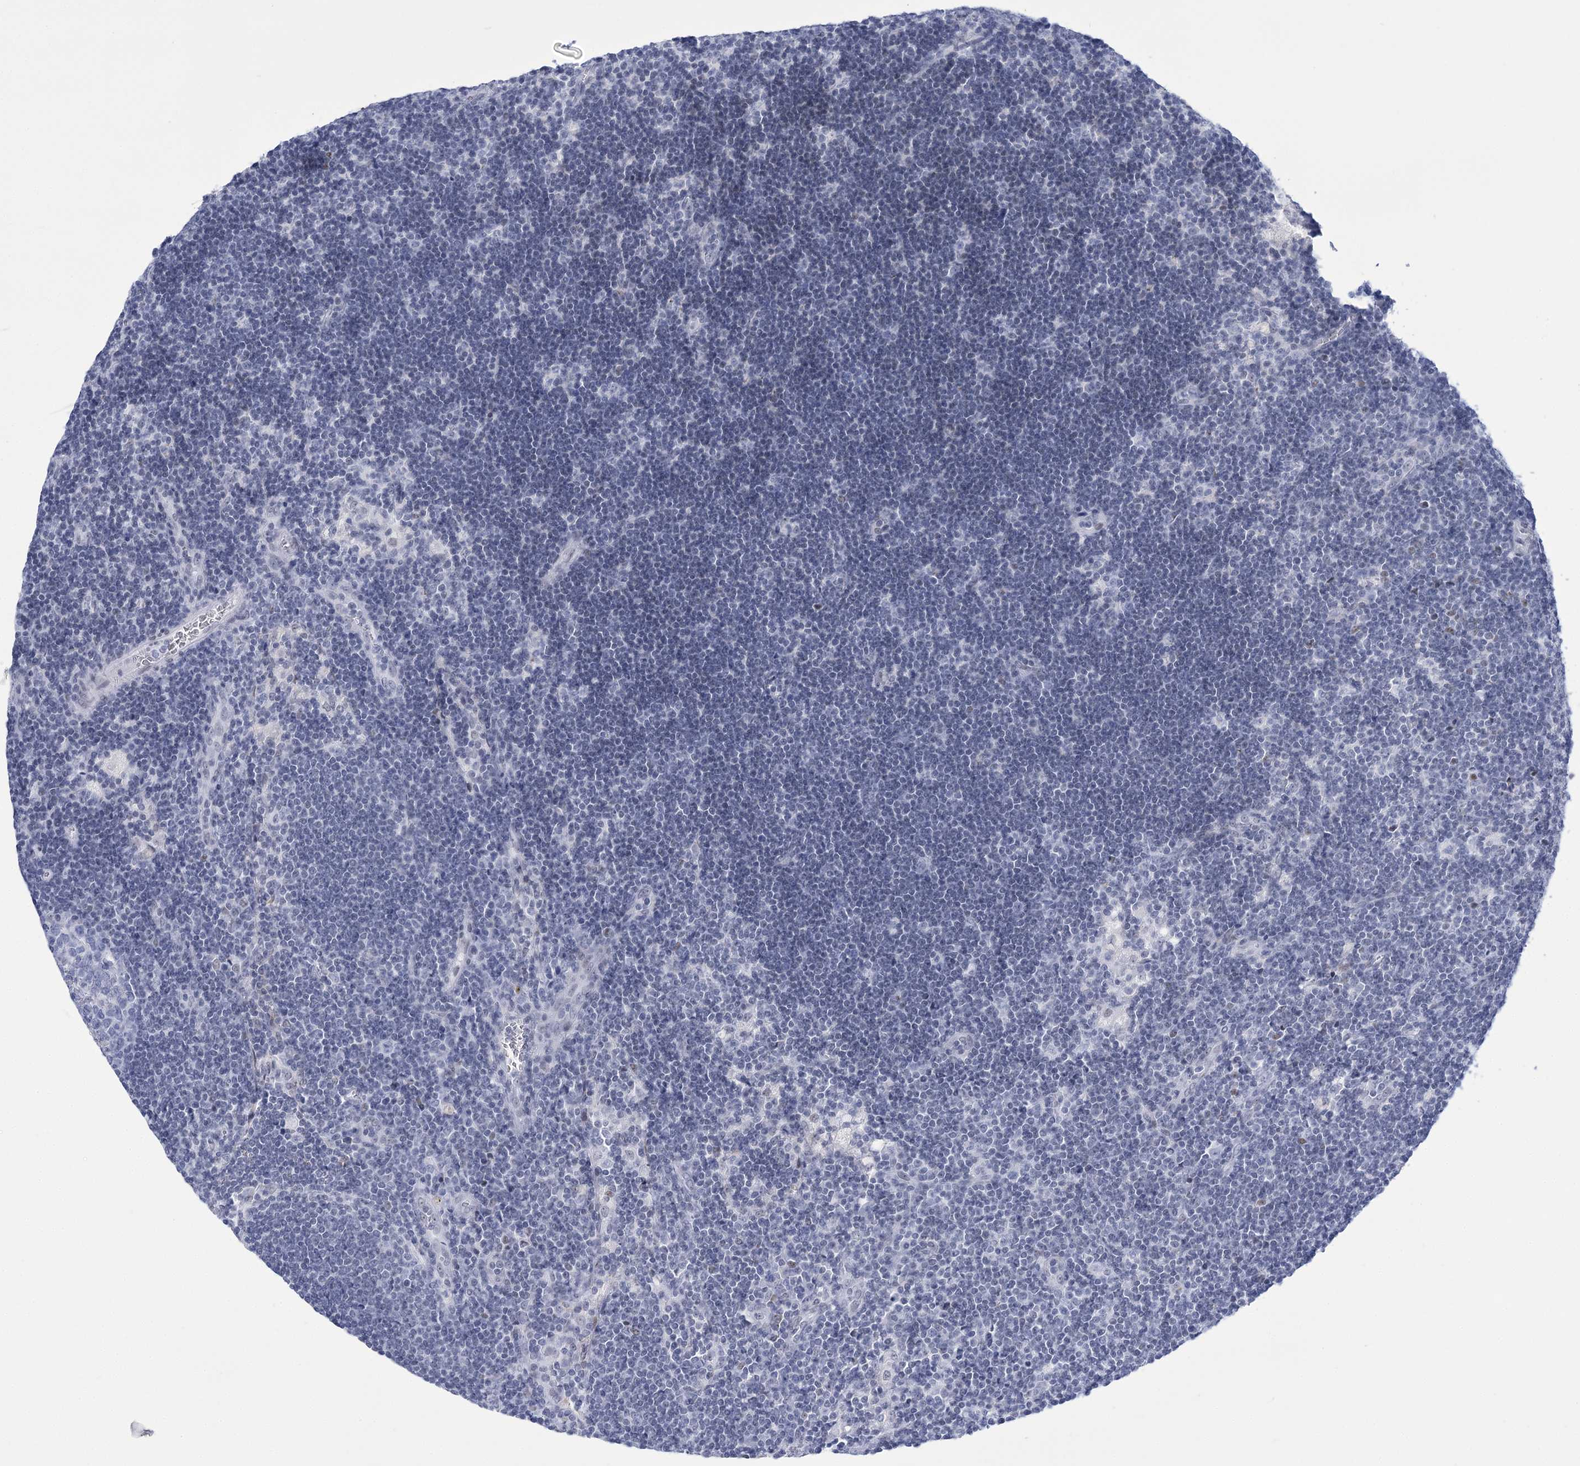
{"staining": {"intensity": "negative", "quantity": "none", "location": "none"}, "tissue": "lymph node", "cell_type": "Germinal center cells", "image_type": "normal", "snomed": [{"axis": "morphology", "description": "Normal tissue, NOS"}, {"axis": "topography", "description": "Lymph node"}], "caption": "Protein analysis of unremarkable lymph node reveals no significant positivity in germinal center cells. (DAB (3,3'-diaminobenzidine) immunohistochemistry (IHC) with hematoxylin counter stain).", "gene": "HORMAD1", "patient": {"sex": "male", "age": 24}}